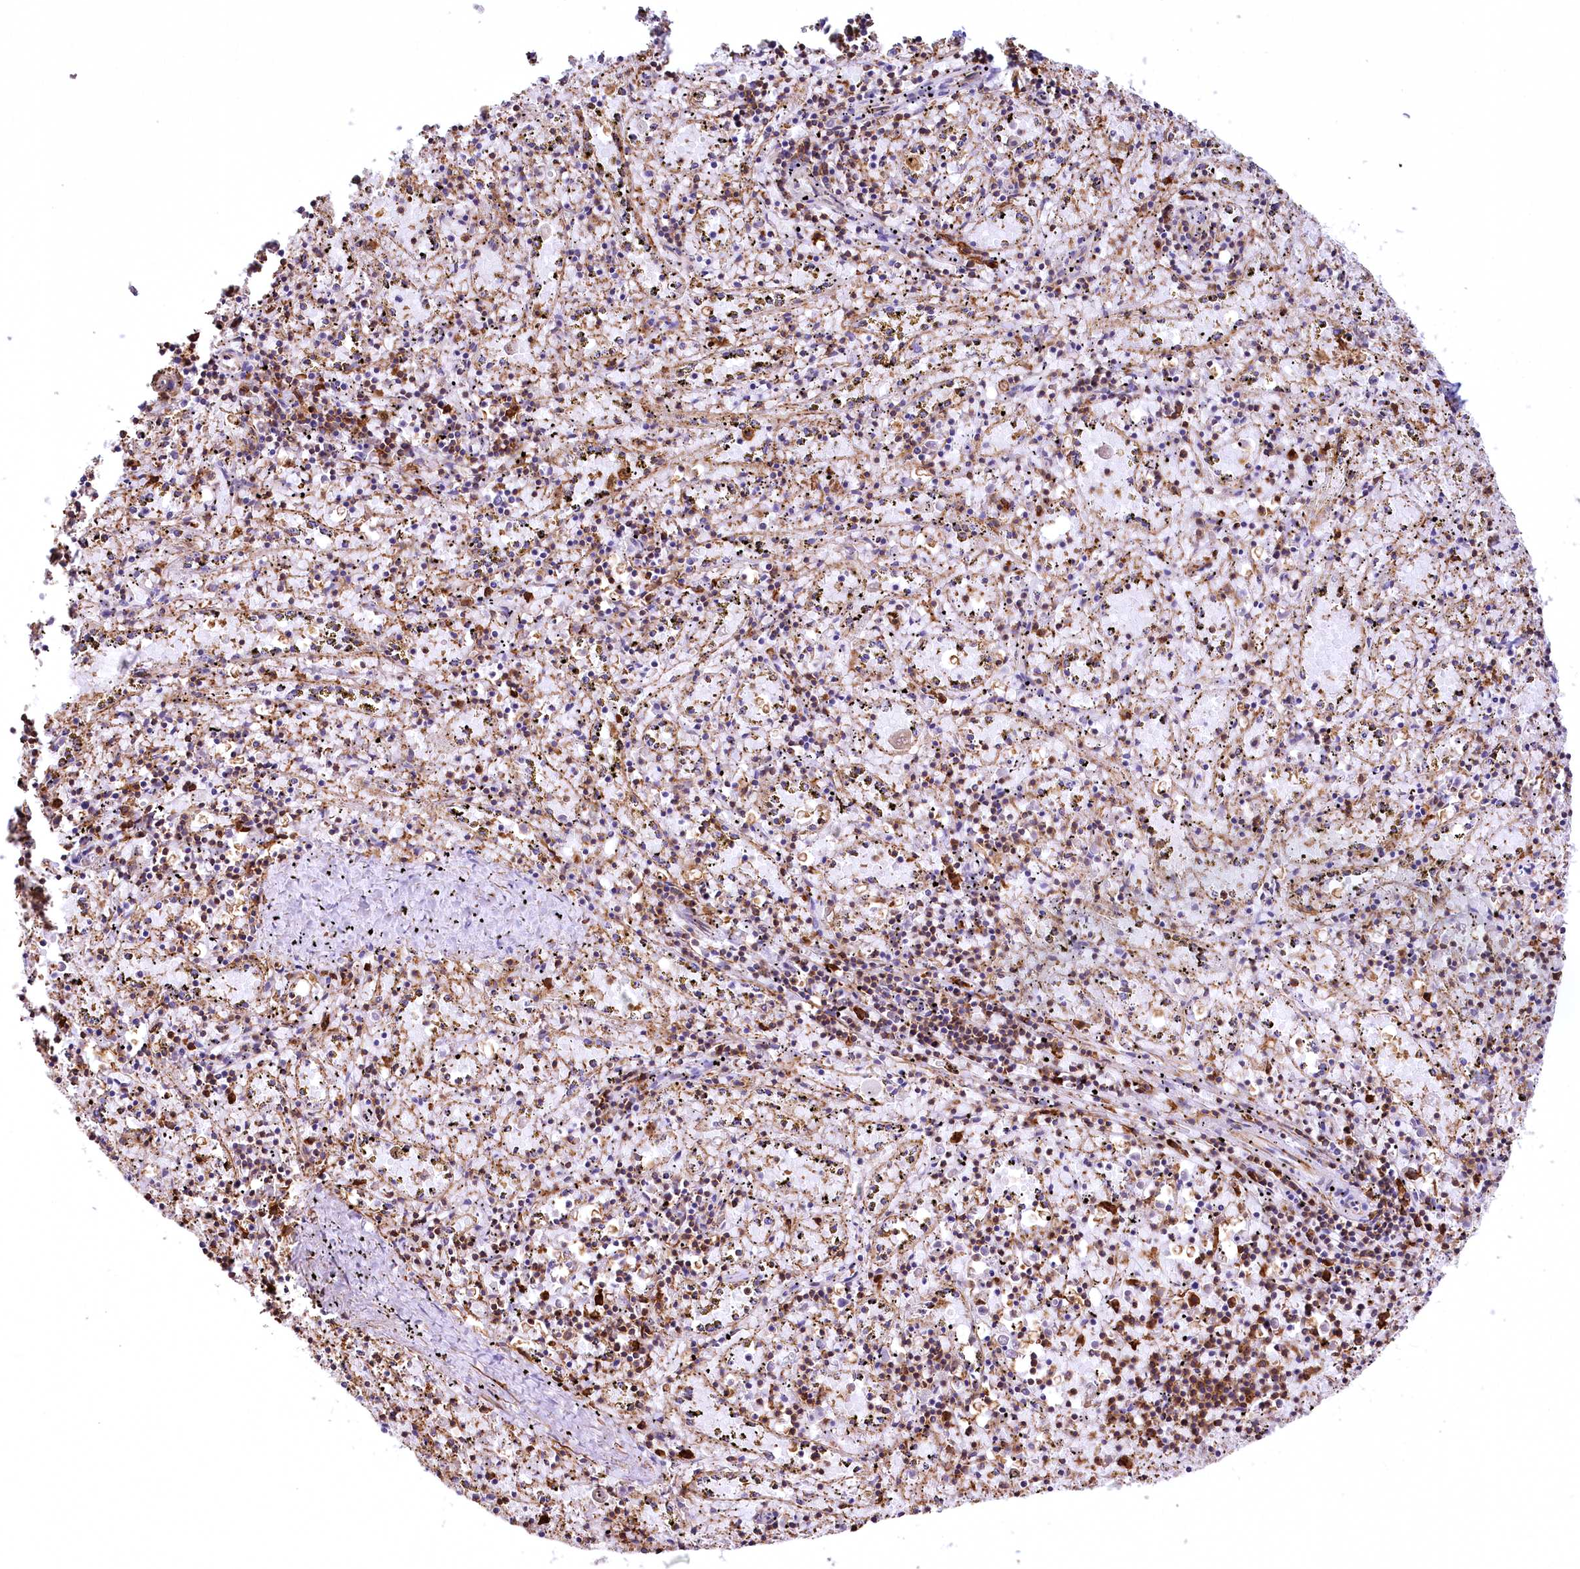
{"staining": {"intensity": "moderate", "quantity": "25%-75%", "location": "cytoplasmic/membranous"}, "tissue": "spleen", "cell_type": "Cells in red pulp", "image_type": "normal", "snomed": [{"axis": "morphology", "description": "Normal tissue, NOS"}, {"axis": "topography", "description": "Spleen"}], "caption": "DAB immunohistochemical staining of unremarkable human spleen shows moderate cytoplasmic/membranous protein expression in about 25%-75% of cells in red pulp. The staining is performed using DAB brown chromogen to label protein expression. The nuclei are counter-stained blue using hematoxylin.", "gene": "DPP3", "patient": {"sex": "male", "age": 11}}